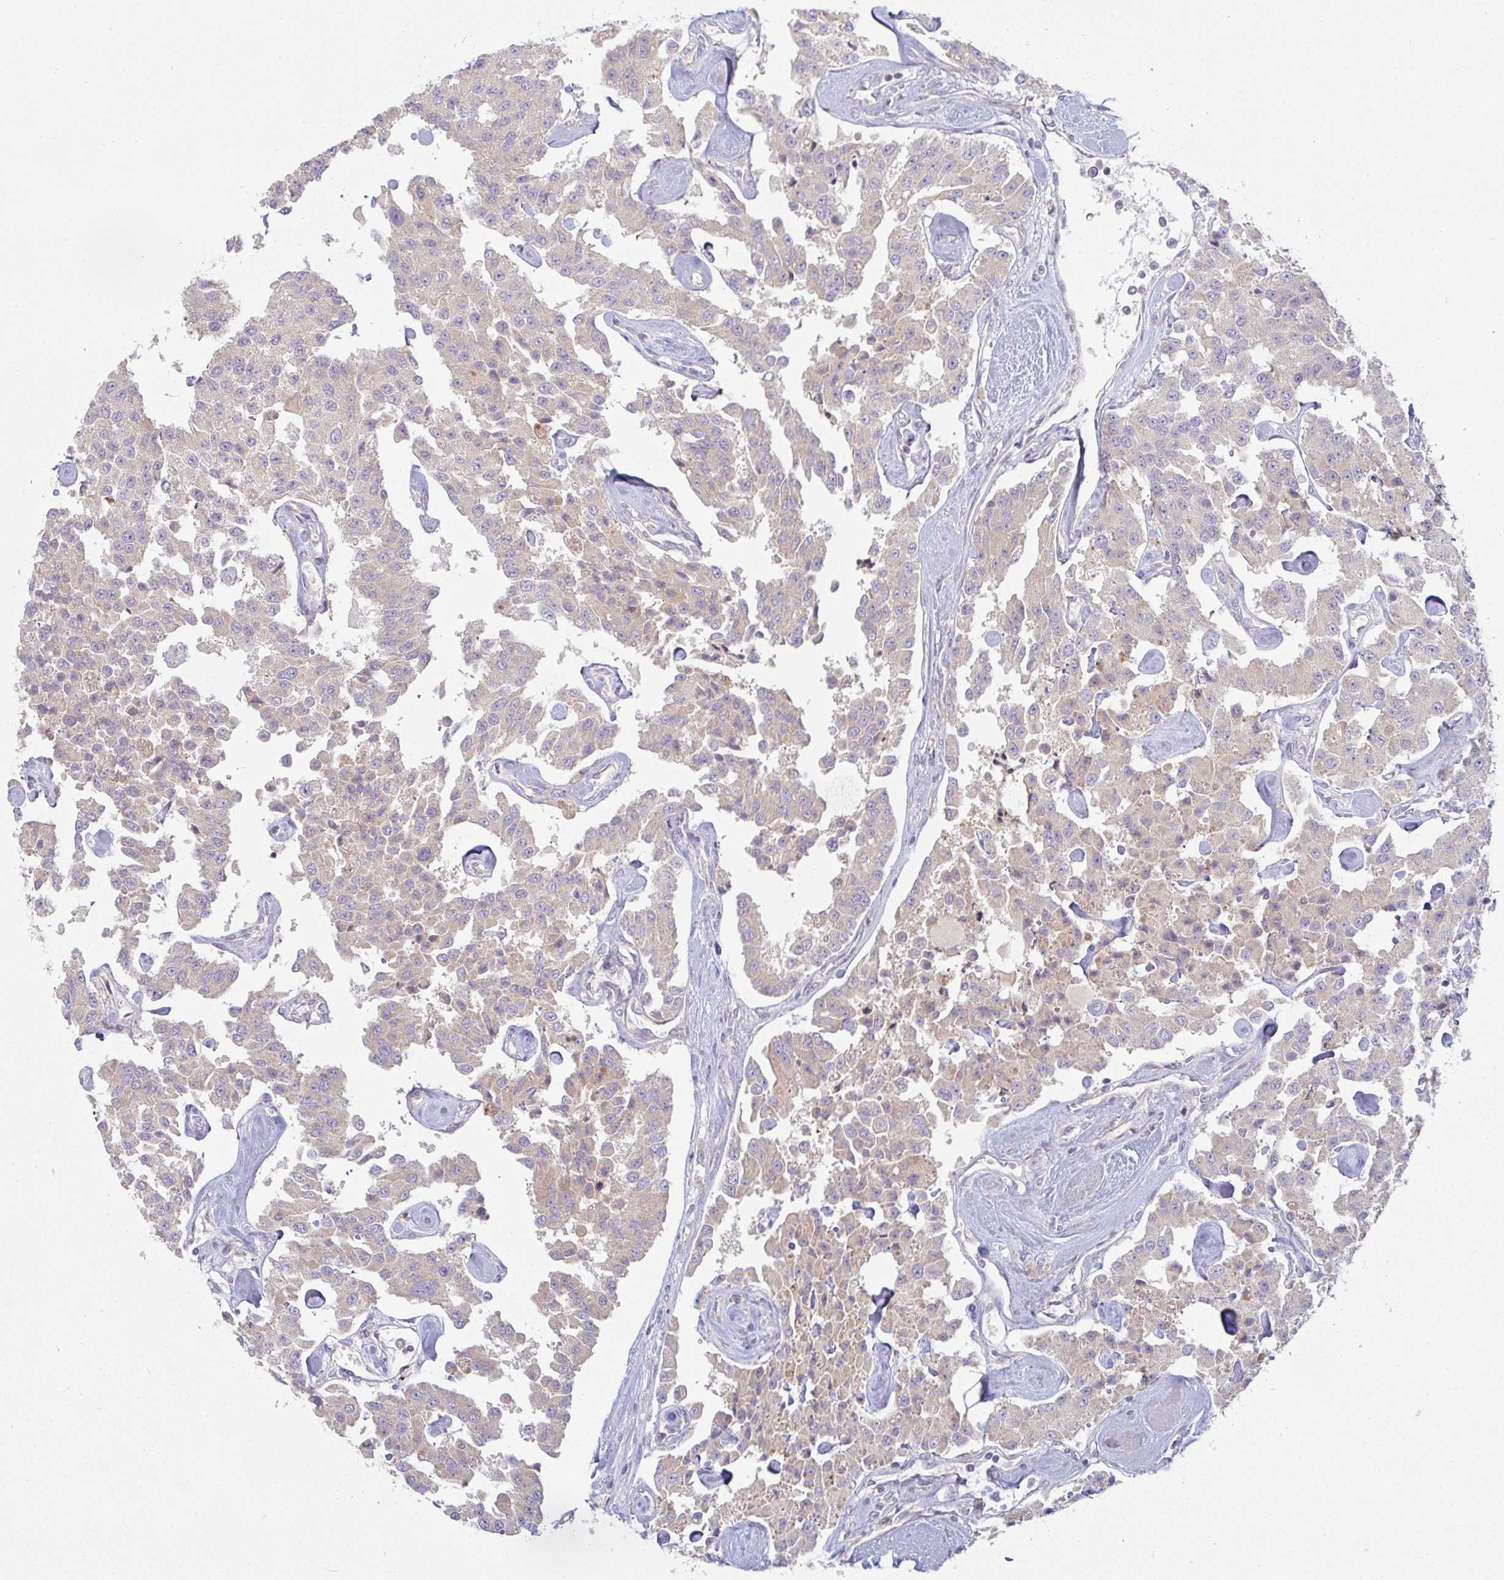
{"staining": {"intensity": "weak", "quantity": "<25%", "location": "cytoplasmic/membranous"}, "tissue": "carcinoid", "cell_type": "Tumor cells", "image_type": "cancer", "snomed": [{"axis": "morphology", "description": "Carcinoid, malignant, NOS"}, {"axis": "topography", "description": "Pancreas"}], "caption": "Immunohistochemistry (IHC) photomicrograph of human carcinoid stained for a protein (brown), which exhibits no positivity in tumor cells. Nuclei are stained in blue.", "gene": "MOB1A", "patient": {"sex": "male", "age": 41}}